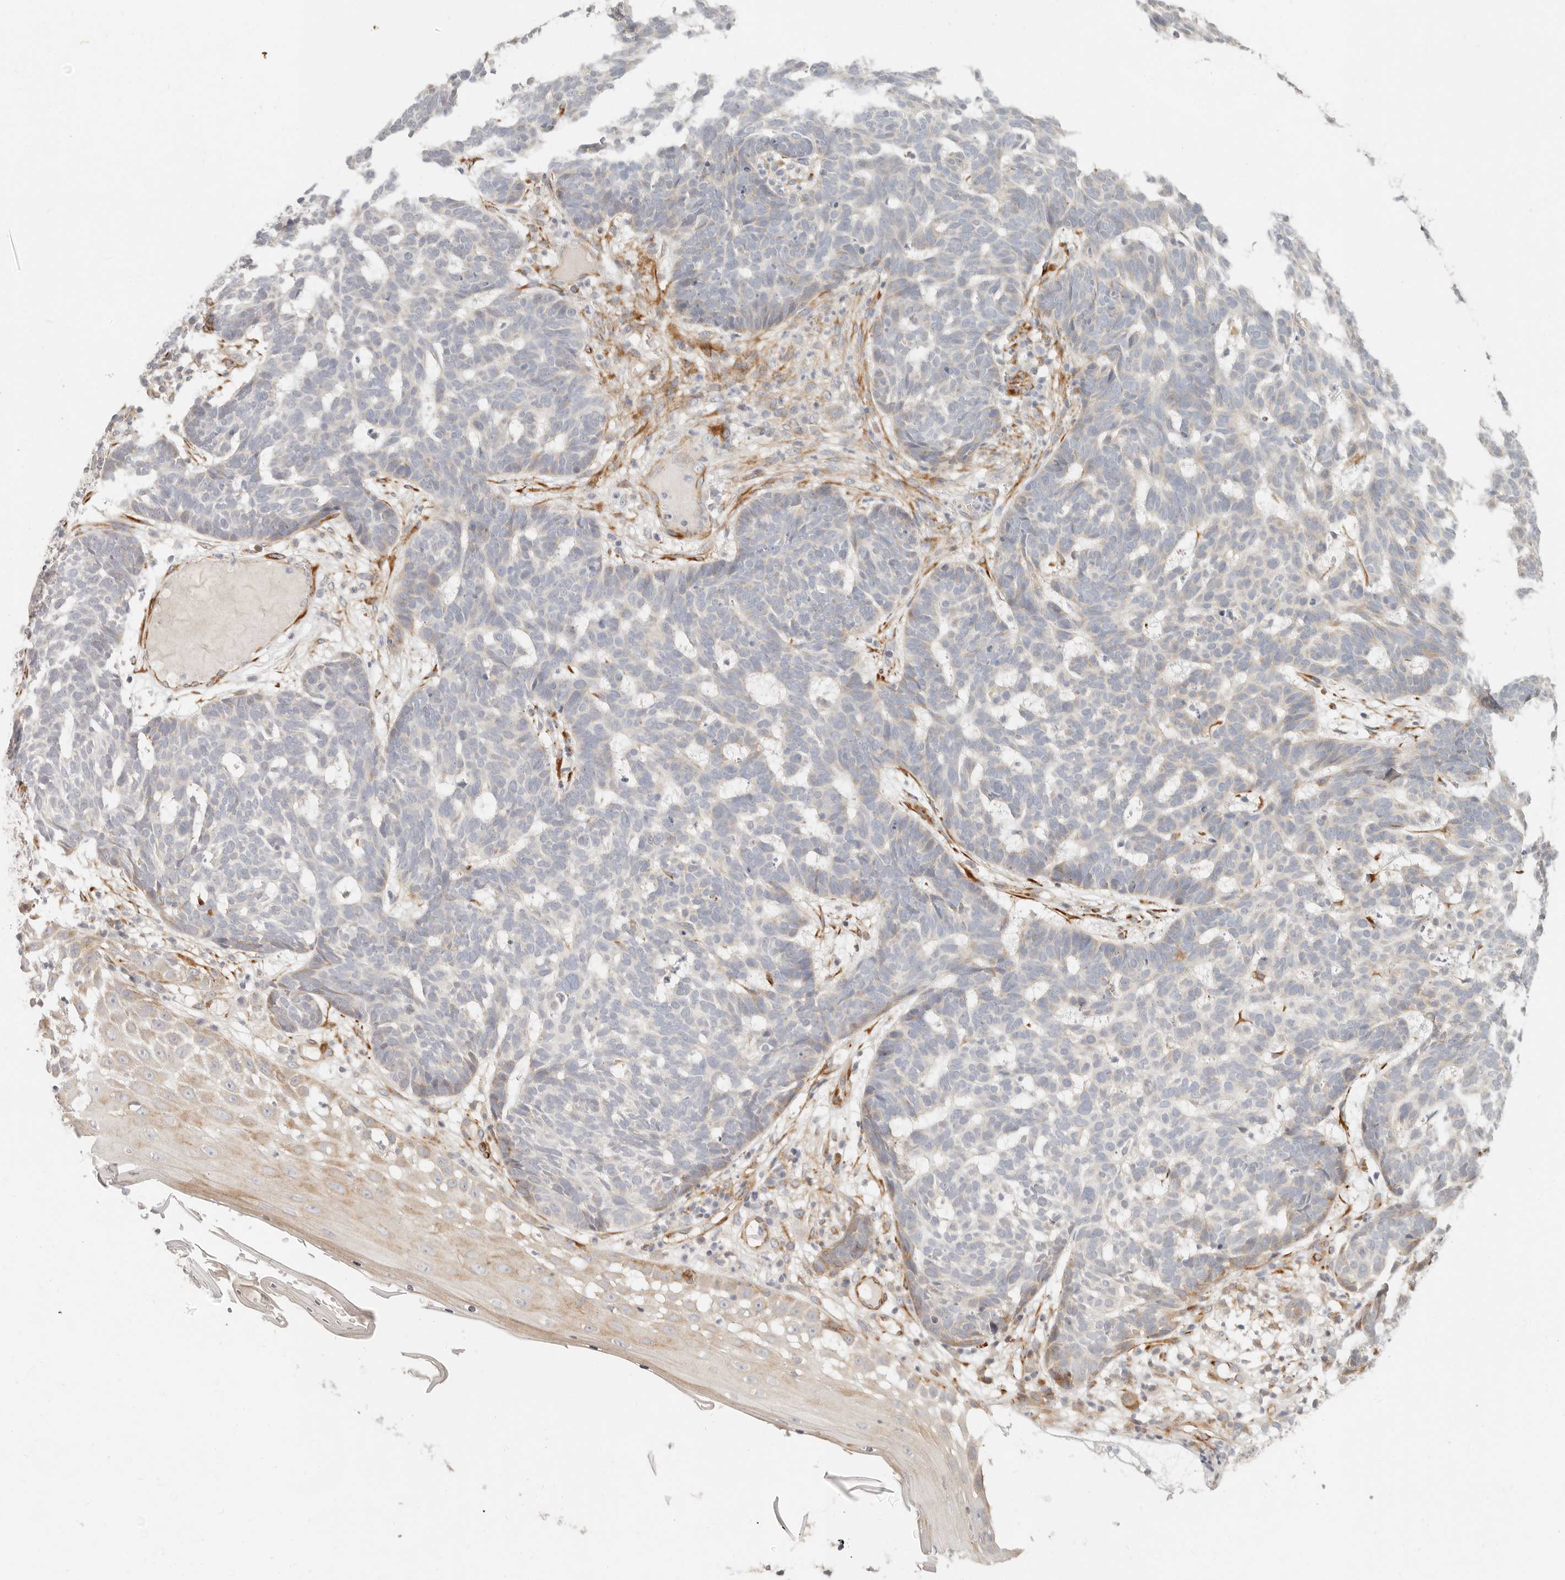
{"staining": {"intensity": "negative", "quantity": "none", "location": "none"}, "tissue": "skin cancer", "cell_type": "Tumor cells", "image_type": "cancer", "snomed": [{"axis": "morphology", "description": "Basal cell carcinoma"}, {"axis": "topography", "description": "Skin"}], "caption": "The immunohistochemistry (IHC) photomicrograph has no significant positivity in tumor cells of skin basal cell carcinoma tissue. The staining was performed using DAB (3,3'-diaminobenzidine) to visualize the protein expression in brown, while the nuclei were stained in blue with hematoxylin (Magnification: 20x).", "gene": "SASS6", "patient": {"sex": "male", "age": 85}}